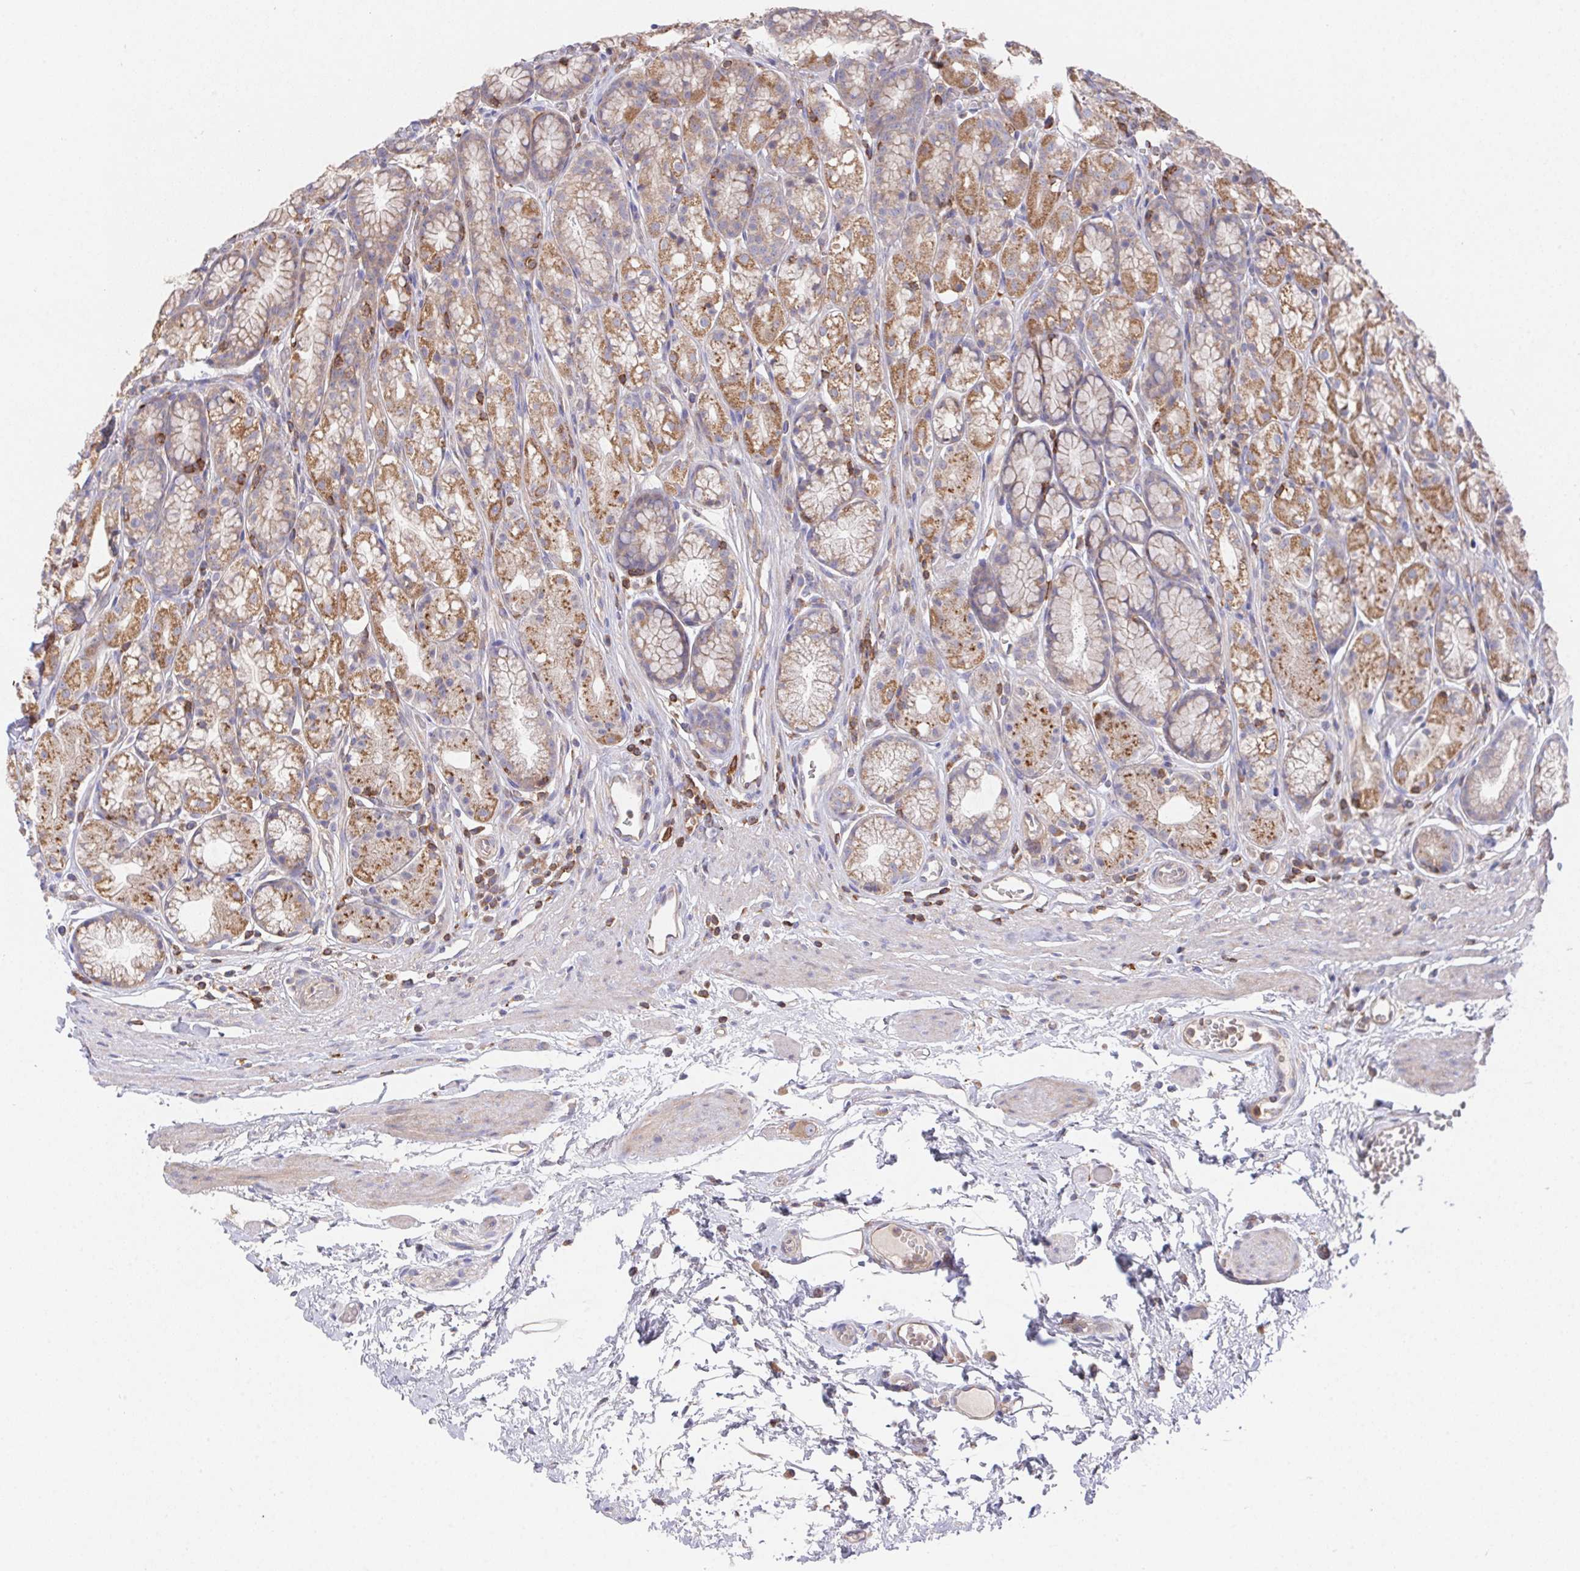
{"staining": {"intensity": "moderate", "quantity": "25%-75%", "location": "cytoplasmic/membranous"}, "tissue": "stomach", "cell_type": "Glandular cells", "image_type": "normal", "snomed": [{"axis": "morphology", "description": "Normal tissue, NOS"}, {"axis": "topography", "description": "Smooth muscle"}, {"axis": "topography", "description": "Stomach"}], "caption": "Immunohistochemical staining of benign human stomach shows moderate cytoplasmic/membranous protein expression in about 25%-75% of glandular cells. (Brightfield microscopy of DAB IHC at high magnification).", "gene": "FAM241A", "patient": {"sex": "male", "age": 70}}